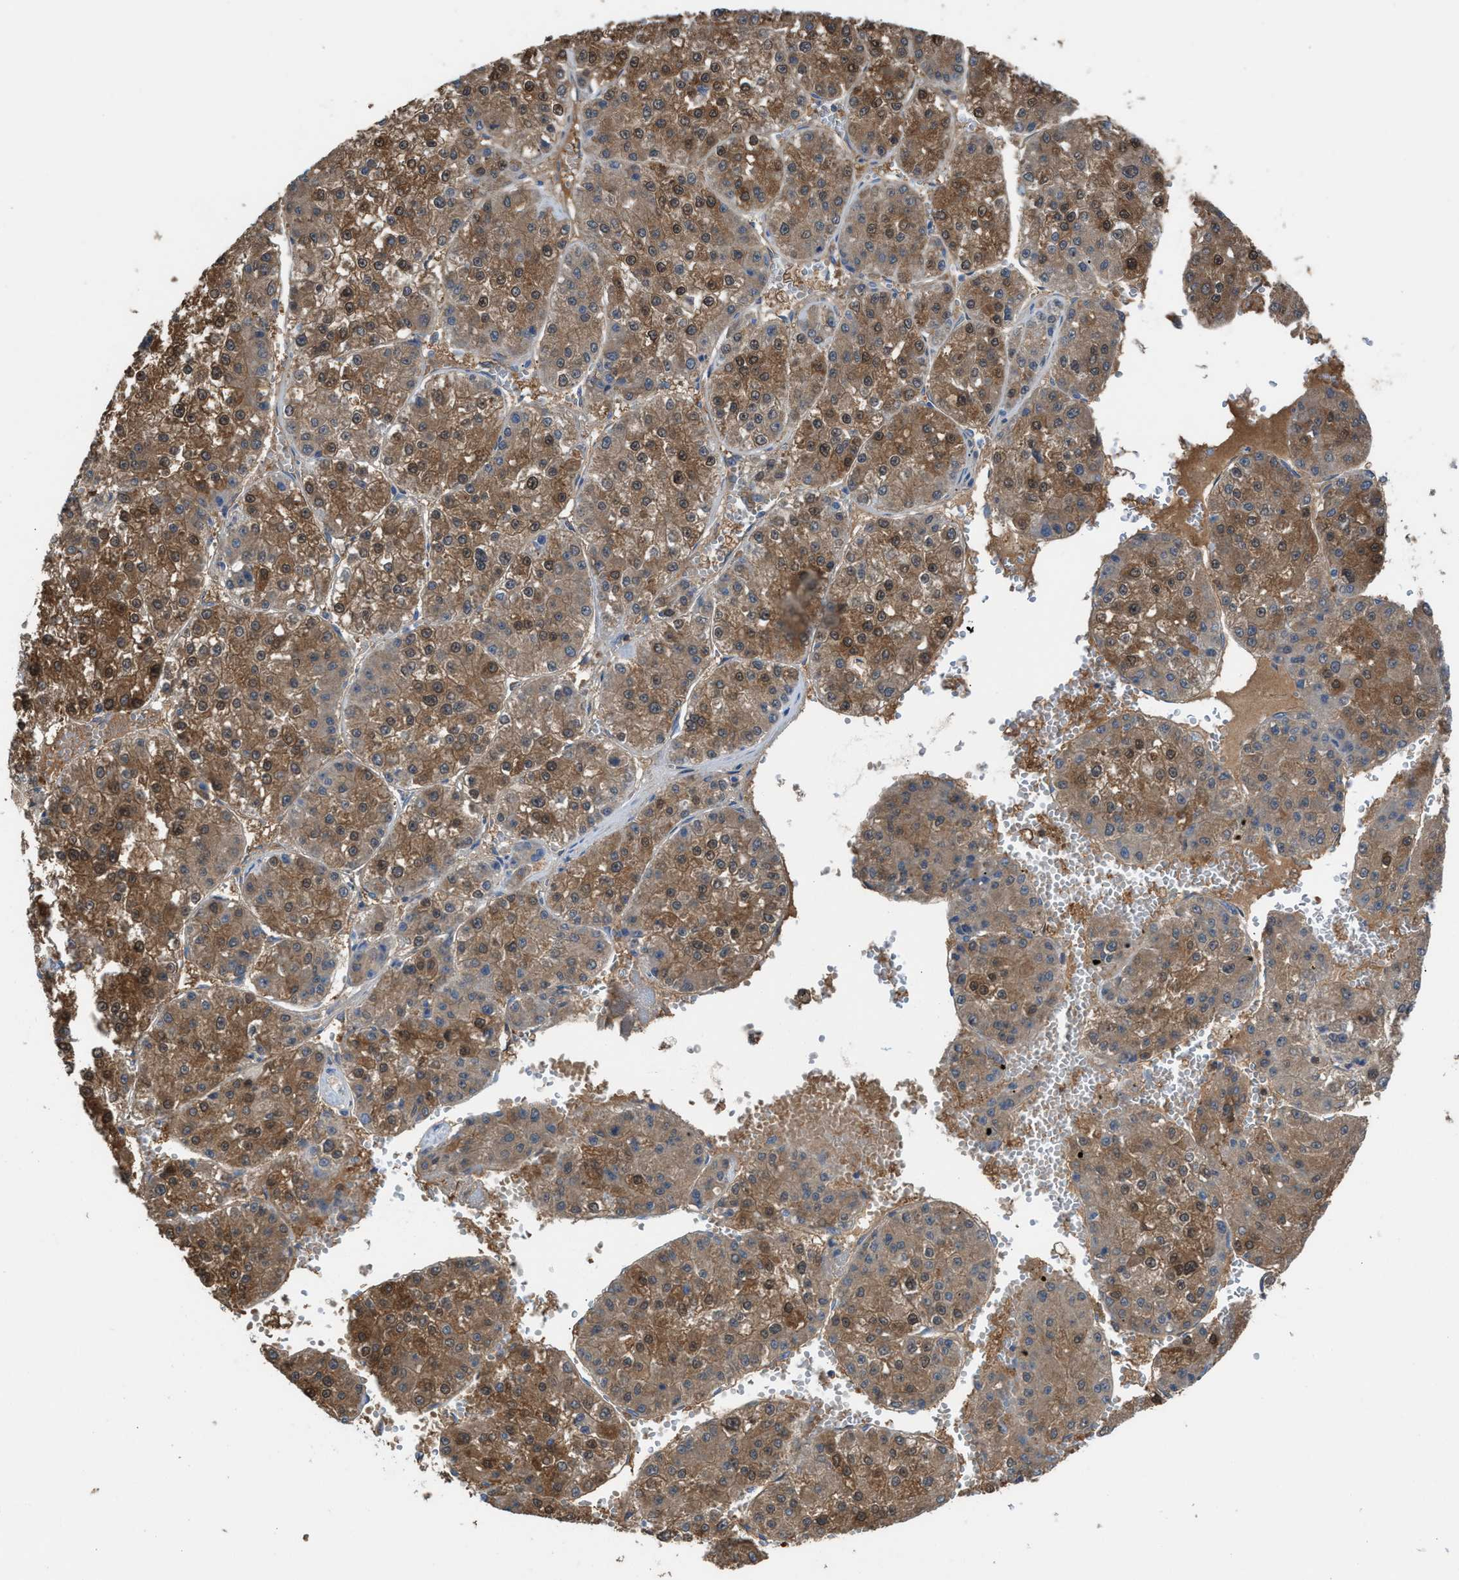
{"staining": {"intensity": "moderate", "quantity": ">75%", "location": "cytoplasmic/membranous,nuclear"}, "tissue": "liver cancer", "cell_type": "Tumor cells", "image_type": "cancer", "snomed": [{"axis": "morphology", "description": "Carcinoma, Hepatocellular, NOS"}, {"axis": "topography", "description": "Liver"}], "caption": "Immunohistochemical staining of hepatocellular carcinoma (liver) shows moderate cytoplasmic/membranous and nuclear protein staining in about >75% of tumor cells.", "gene": "NQO2", "patient": {"sex": "female", "age": 73}}